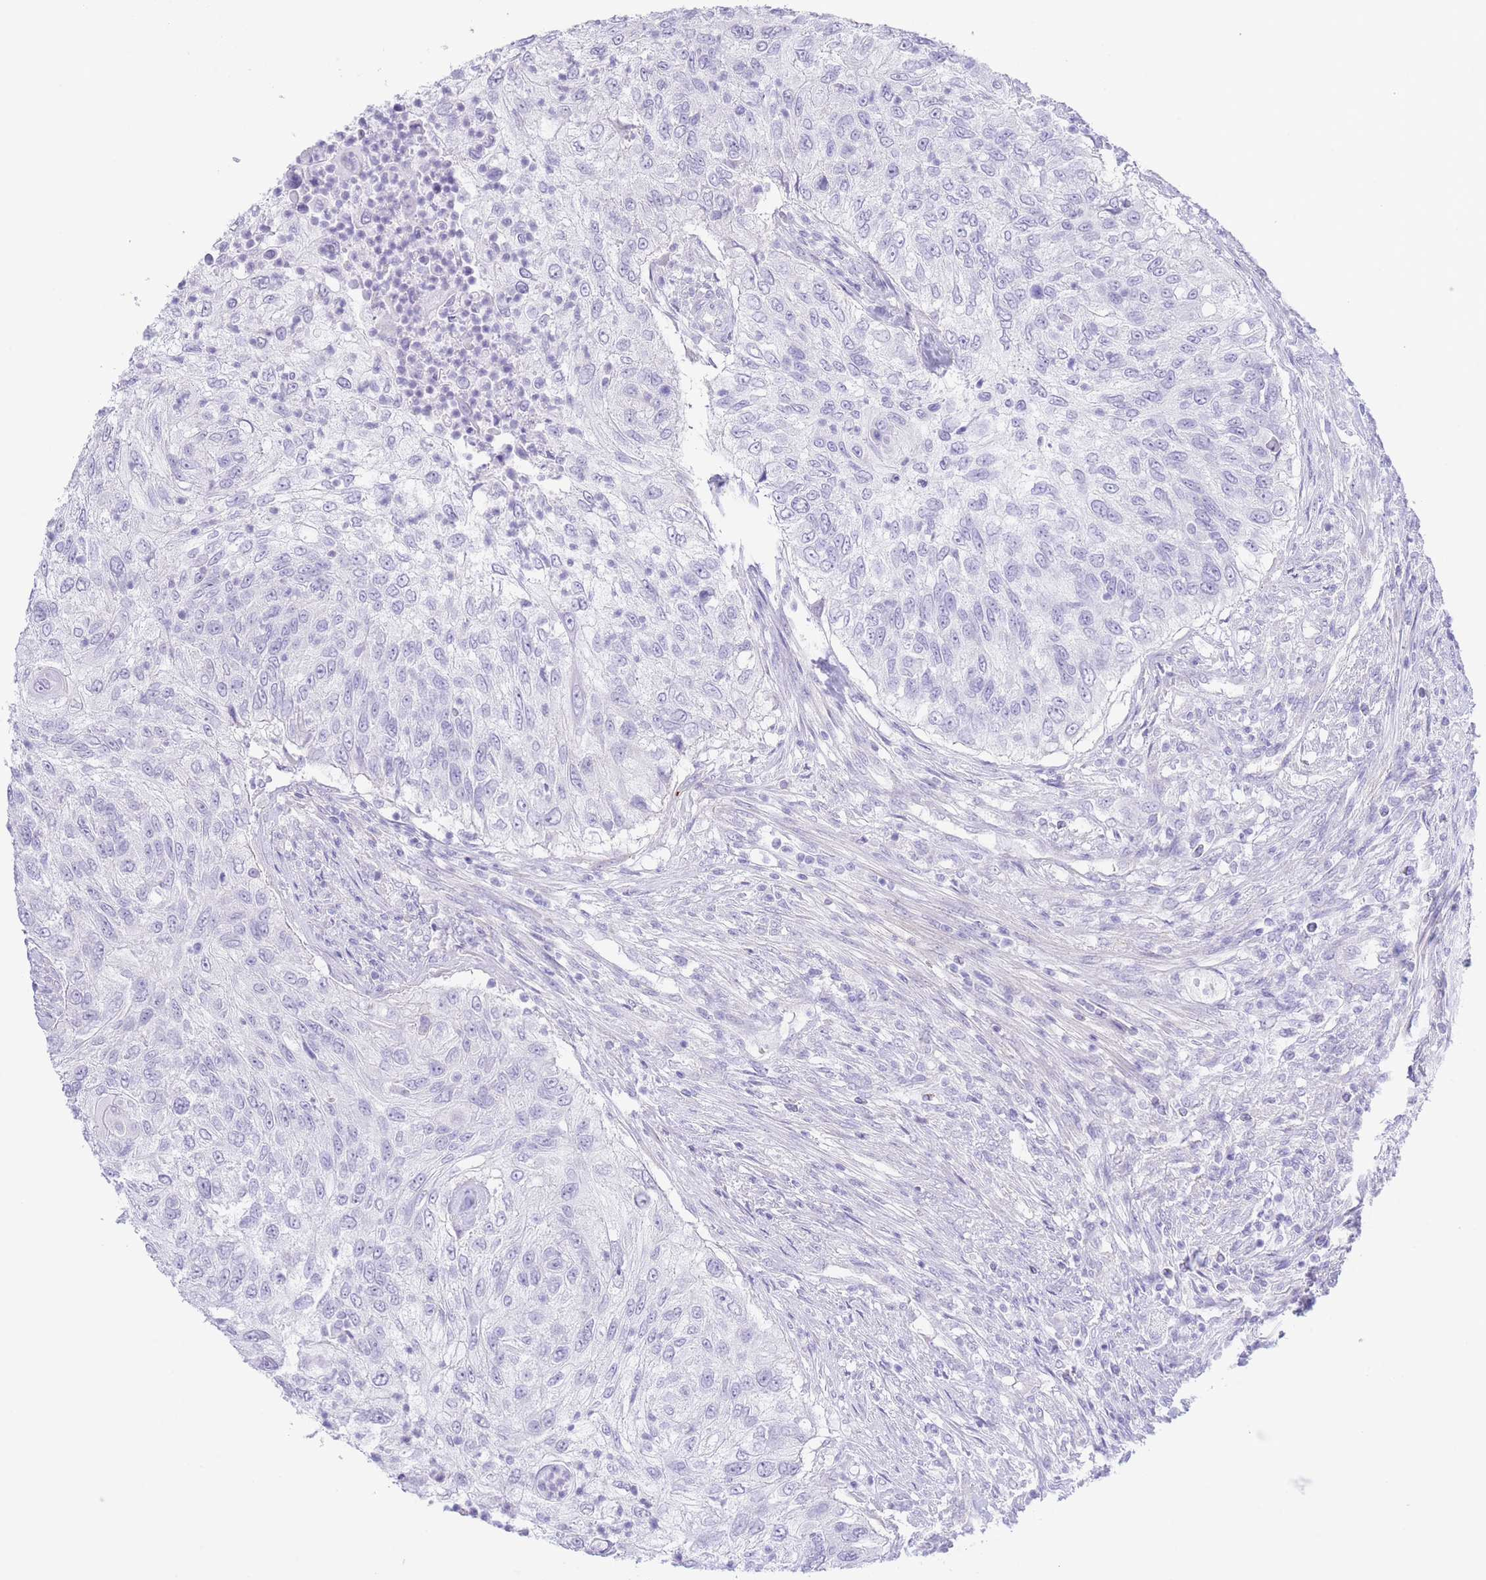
{"staining": {"intensity": "negative", "quantity": "none", "location": "none"}, "tissue": "urothelial cancer", "cell_type": "Tumor cells", "image_type": "cancer", "snomed": [{"axis": "morphology", "description": "Urothelial carcinoma, High grade"}, {"axis": "topography", "description": "Urinary bladder"}], "caption": "Image shows no significant protein expression in tumor cells of high-grade urothelial carcinoma.", "gene": "PKLR", "patient": {"sex": "female", "age": 60}}